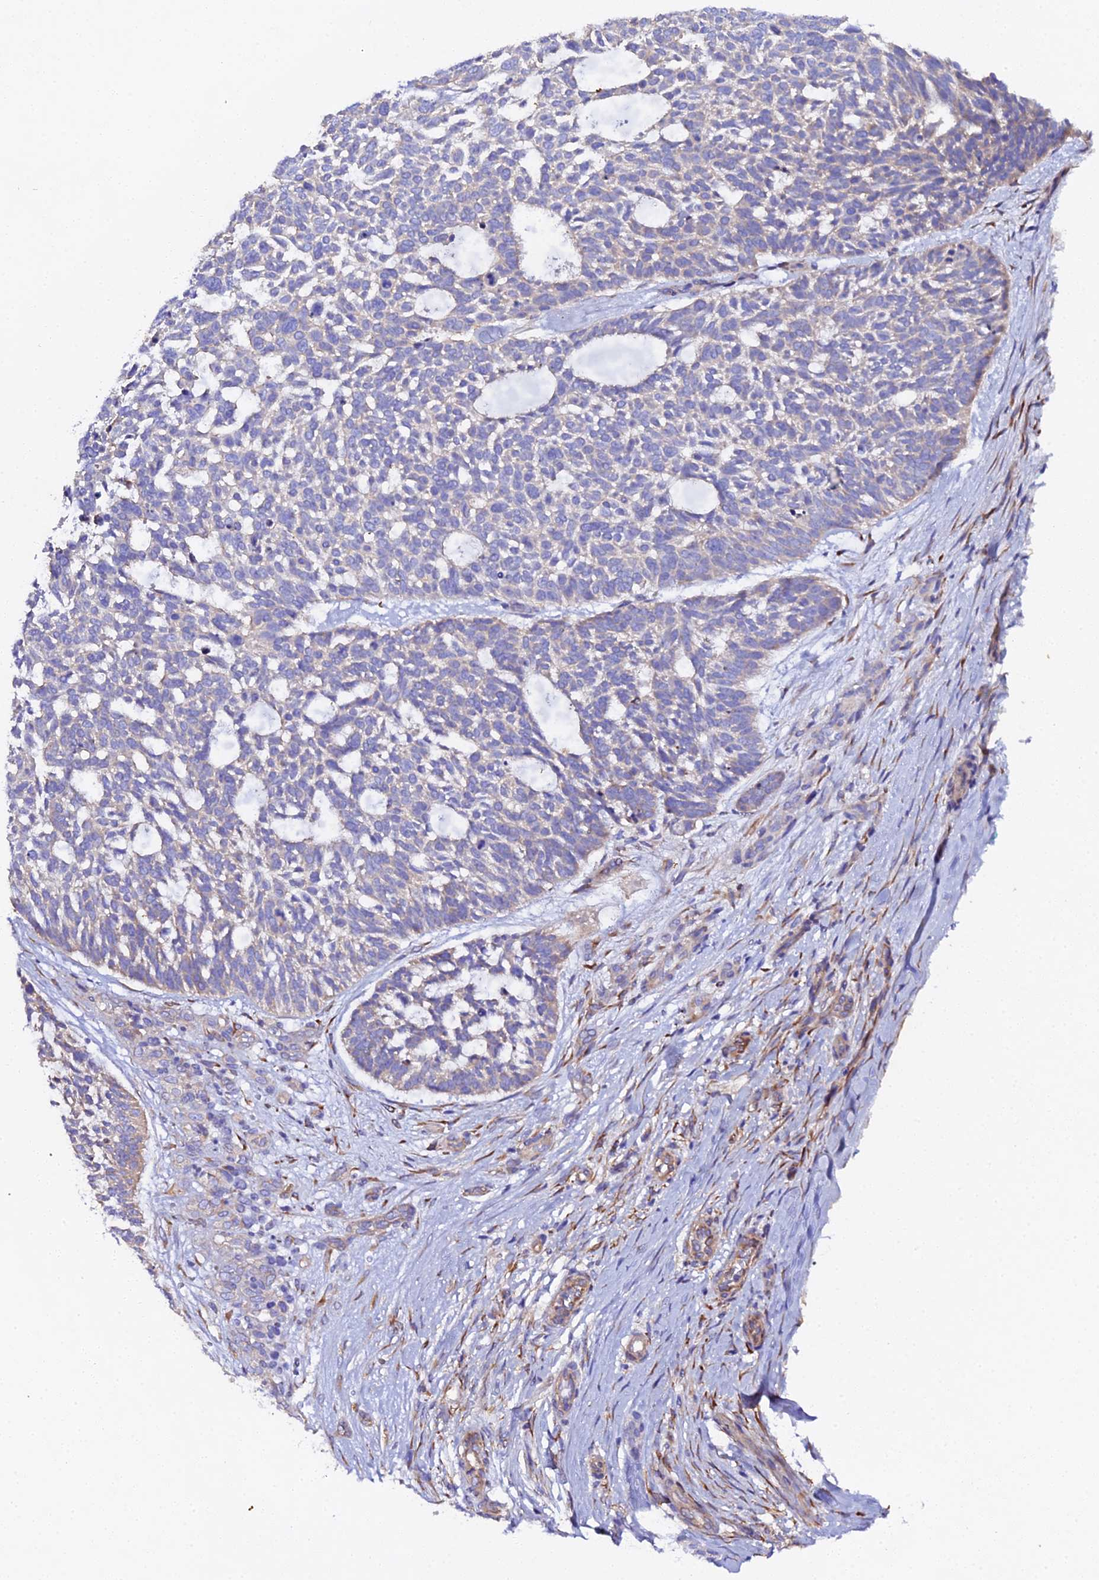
{"staining": {"intensity": "weak", "quantity": "<25%", "location": "cytoplasmic/membranous"}, "tissue": "skin cancer", "cell_type": "Tumor cells", "image_type": "cancer", "snomed": [{"axis": "morphology", "description": "Basal cell carcinoma"}, {"axis": "topography", "description": "Skin"}], "caption": "Tumor cells show no significant expression in skin basal cell carcinoma.", "gene": "CFAP45", "patient": {"sex": "male", "age": 88}}